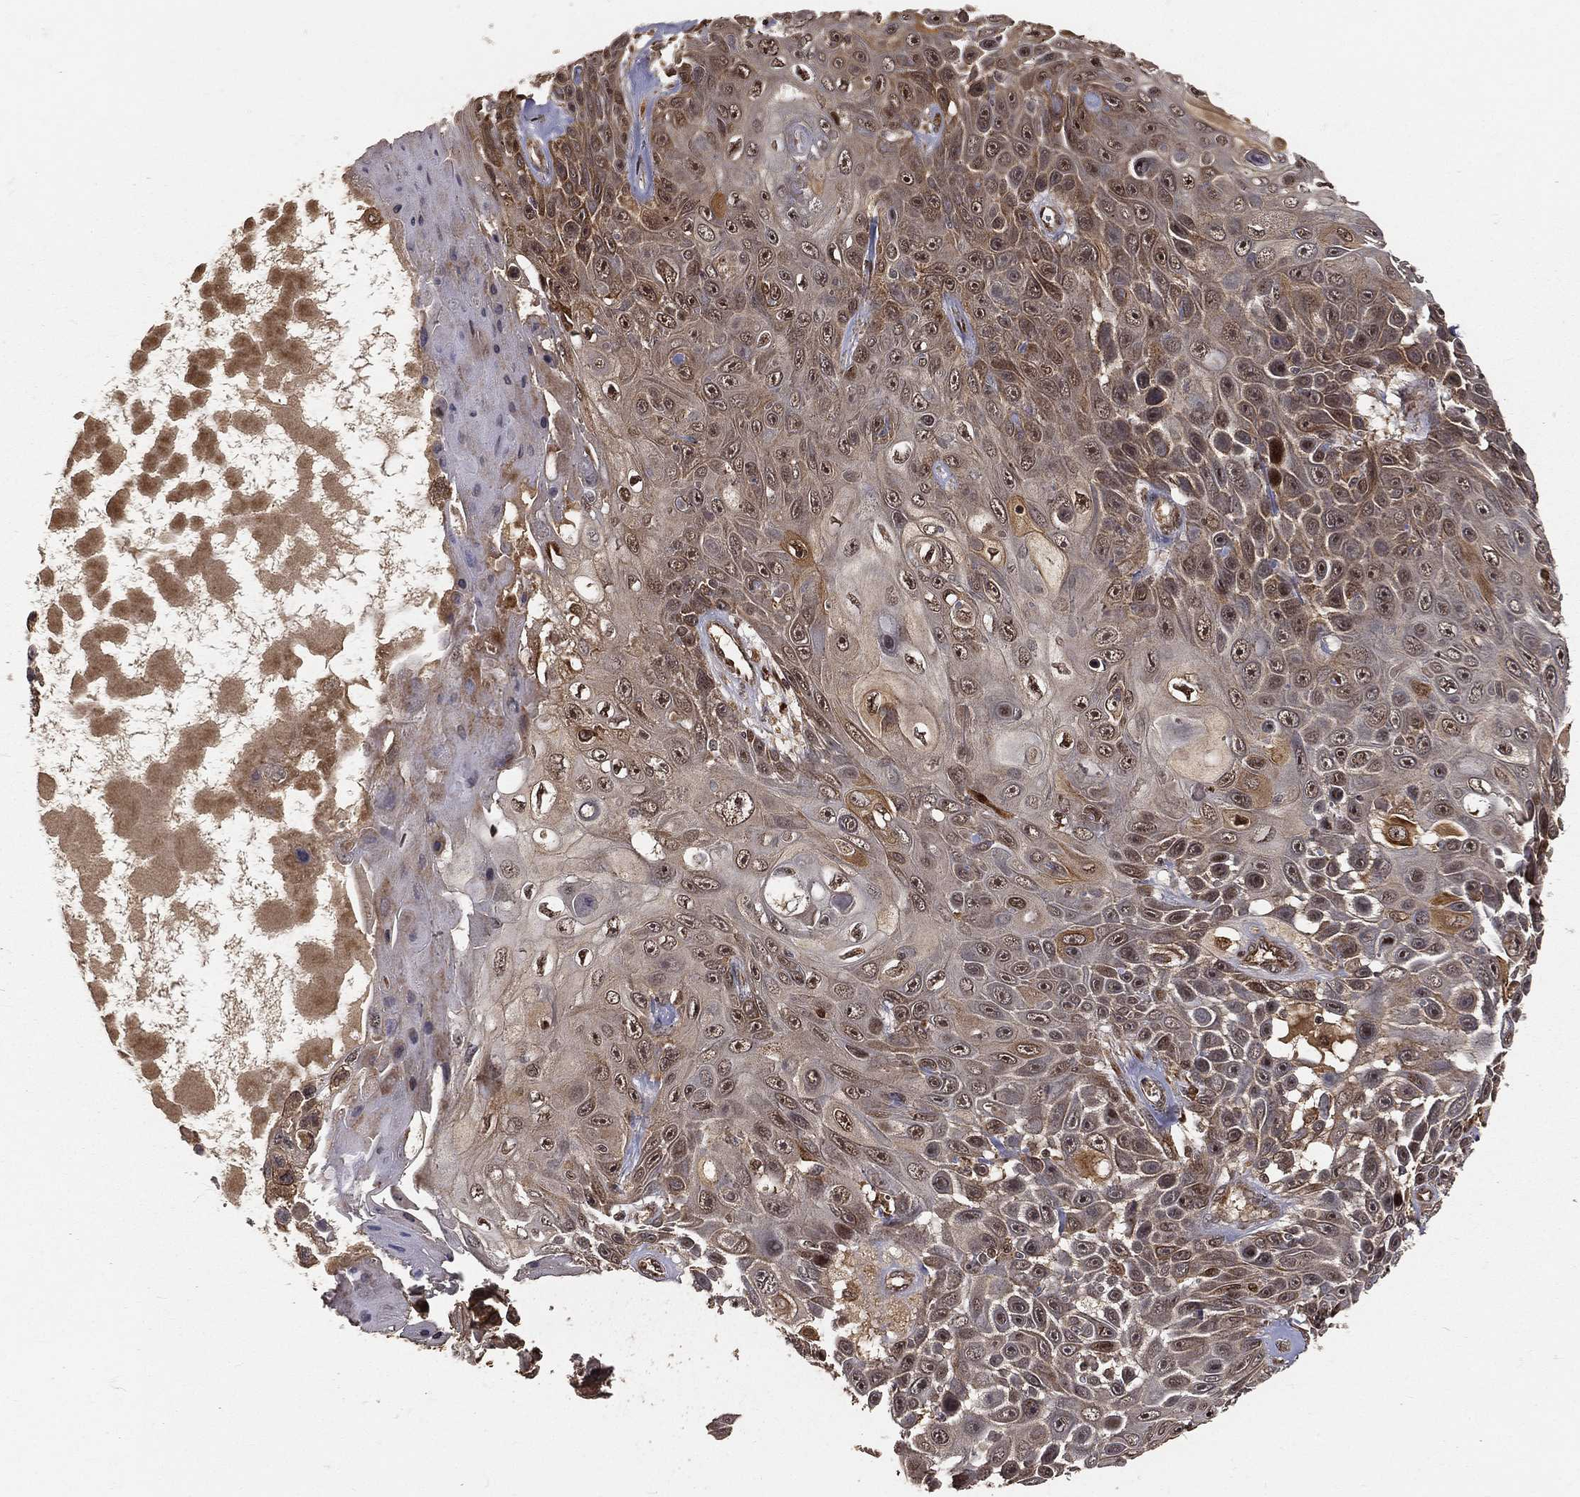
{"staining": {"intensity": "weak", "quantity": "<25%", "location": "cytoplasmic/membranous"}, "tissue": "skin cancer", "cell_type": "Tumor cells", "image_type": "cancer", "snomed": [{"axis": "morphology", "description": "Squamous cell carcinoma, NOS"}, {"axis": "topography", "description": "Skin"}], "caption": "Tumor cells show no significant protein positivity in squamous cell carcinoma (skin).", "gene": "MAPK1", "patient": {"sex": "male", "age": 82}}